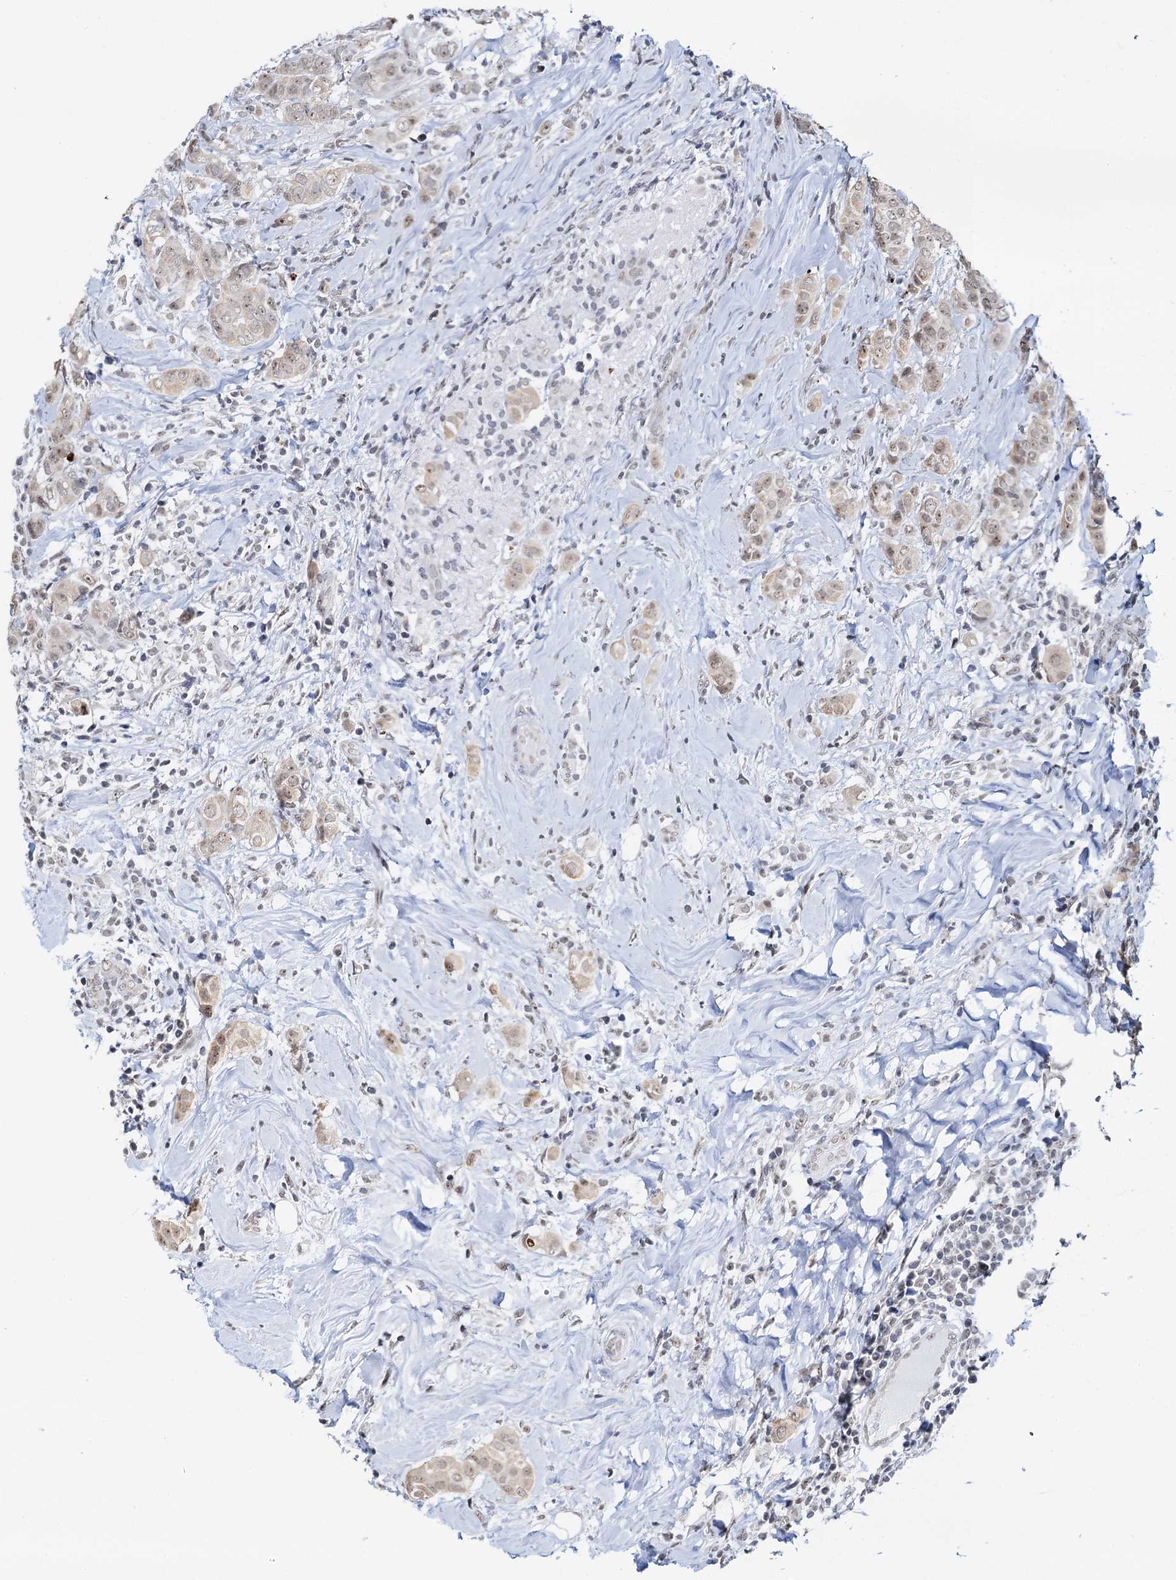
{"staining": {"intensity": "weak", "quantity": "25%-75%", "location": "nuclear"}, "tissue": "breast cancer", "cell_type": "Tumor cells", "image_type": "cancer", "snomed": [{"axis": "morphology", "description": "Lobular carcinoma"}, {"axis": "topography", "description": "Breast"}], "caption": "Protein expression analysis of human lobular carcinoma (breast) reveals weak nuclear staining in approximately 25%-75% of tumor cells.", "gene": "NAT10", "patient": {"sex": "female", "age": 51}}